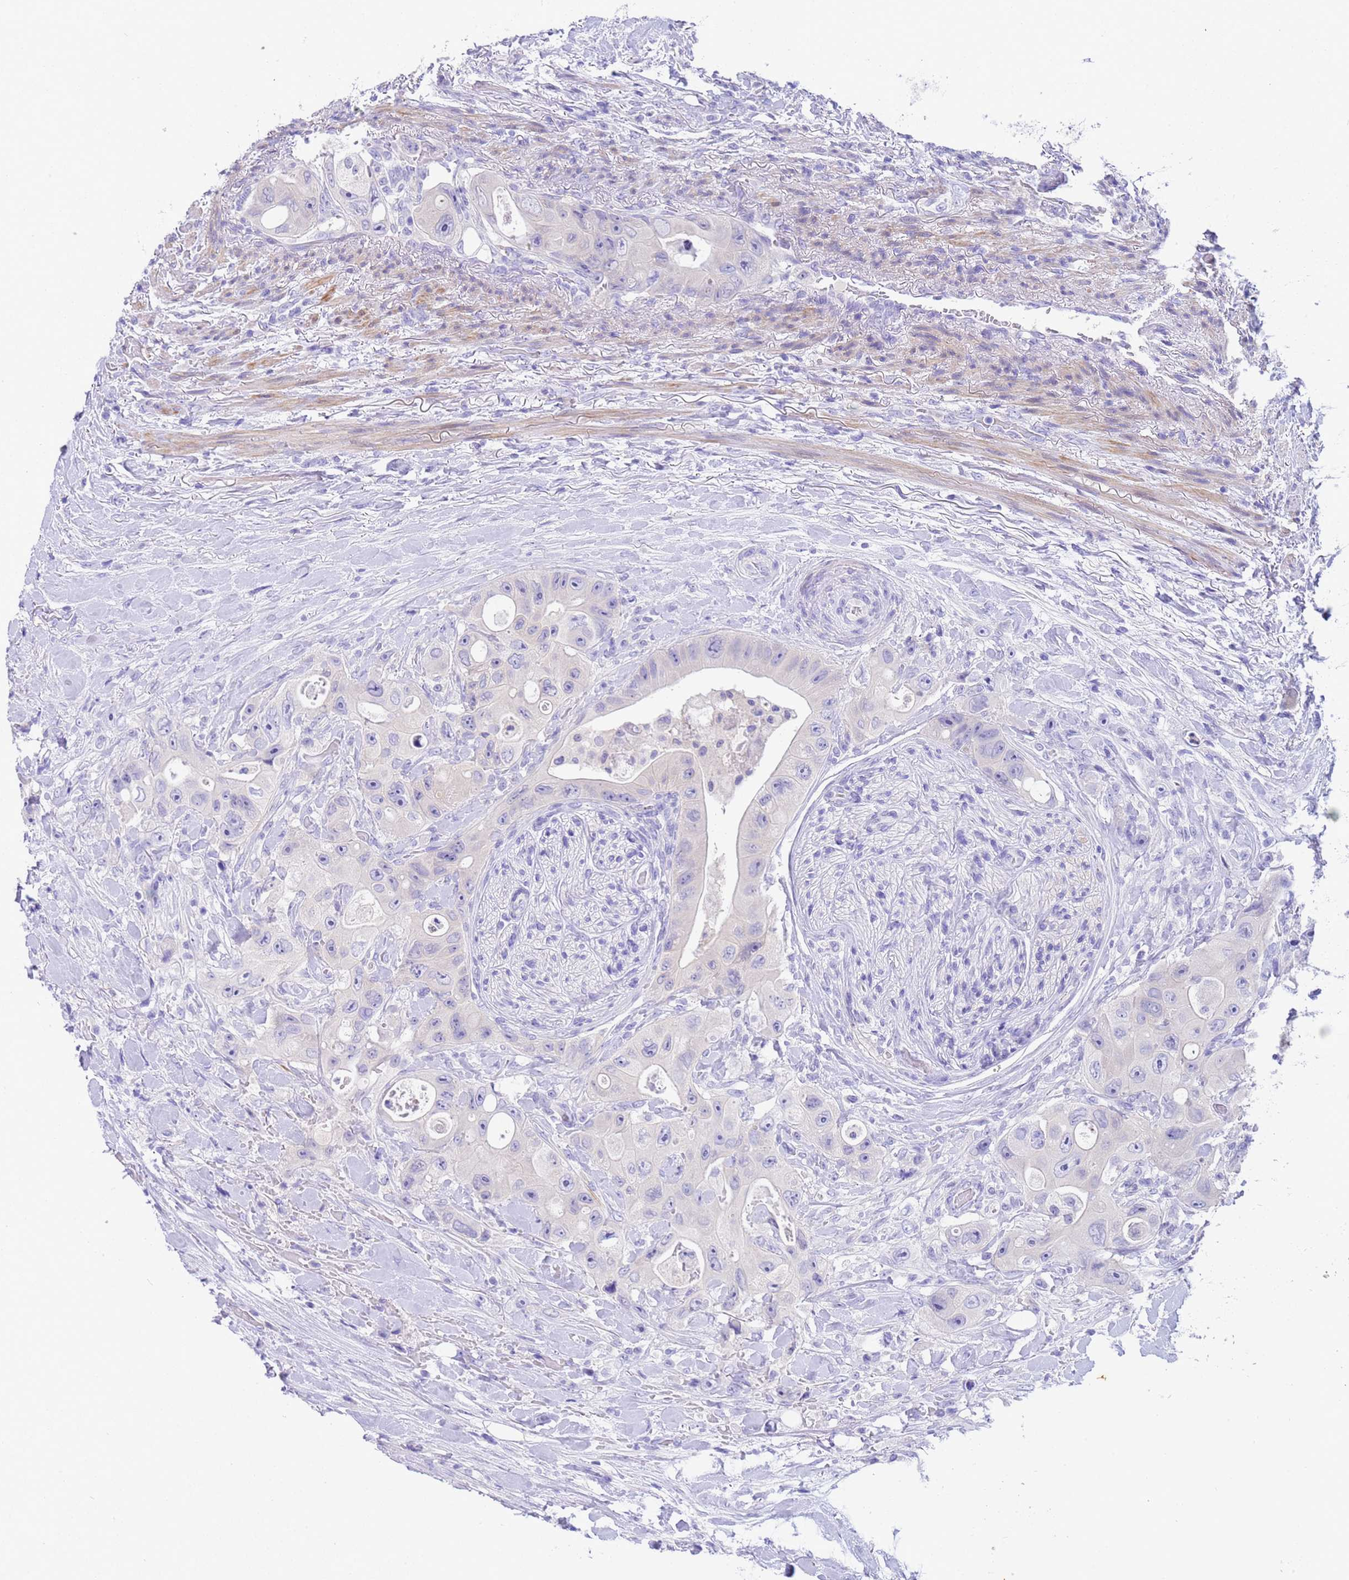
{"staining": {"intensity": "negative", "quantity": "none", "location": "none"}, "tissue": "colorectal cancer", "cell_type": "Tumor cells", "image_type": "cancer", "snomed": [{"axis": "morphology", "description": "Adenocarcinoma, NOS"}, {"axis": "topography", "description": "Colon"}], "caption": "Tumor cells show no significant protein expression in colorectal adenocarcinoma.", "gene": "USP38", "patient": {"sex": "female", "age": 46}}